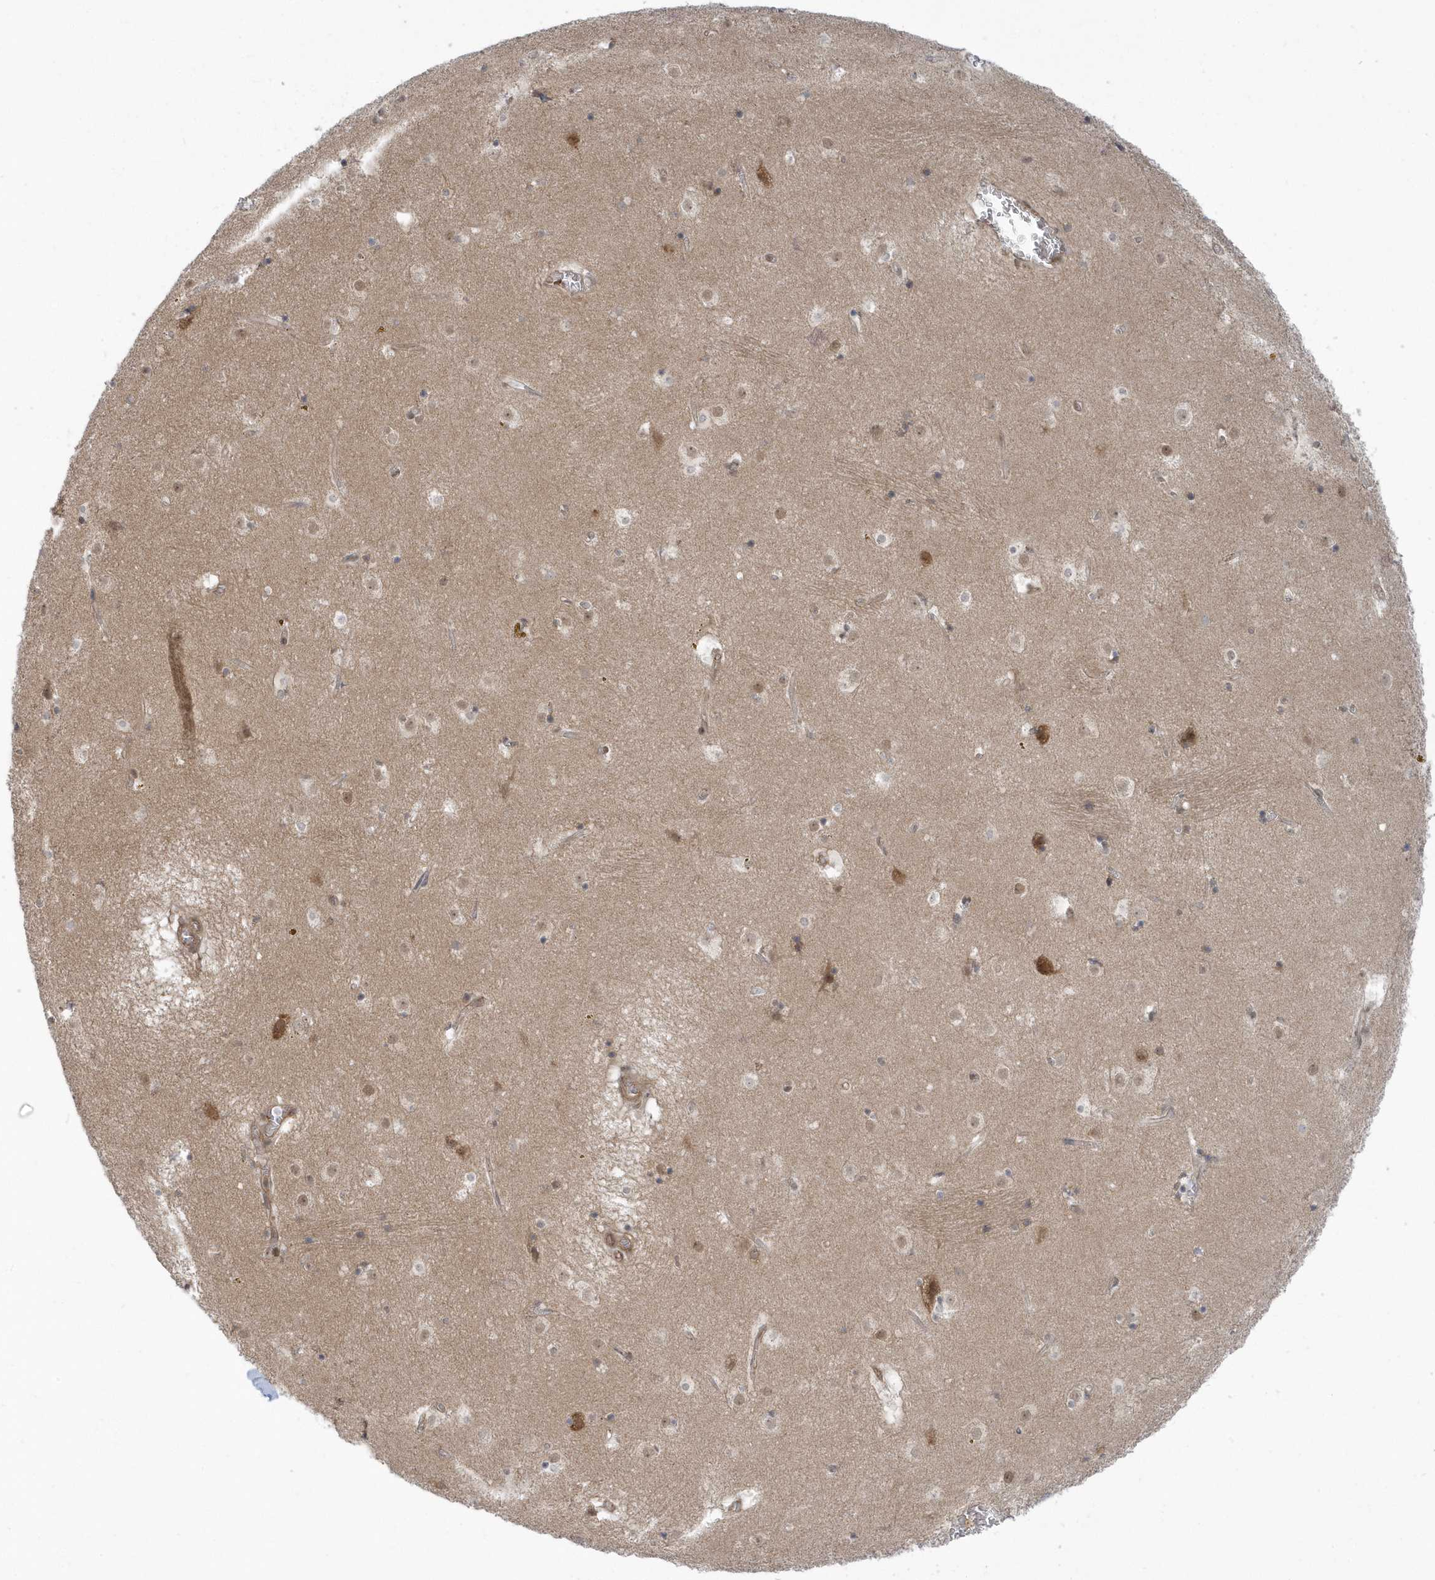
{"staining": {"intensity": "weak", "quantity": "<25%", "location": "cytoplasmic/membranous,nuclear"}, "tissue": "caudate", "cell_type": "Glial cells", "image_type": "normal", "snomed": [{"axis": "morphology", "description": "Normal tissue, NOS"}, {"axis": "topography", "description": "Lateral ventricle wall"}], "caption": "Photomicrograph shows no significant protein positivity in glial cells of benign caudate. (DAB immunohistochemistry (IHC), high magnification).", "gene": "USP53", "patient": {"sex": "male", "age": 70}}